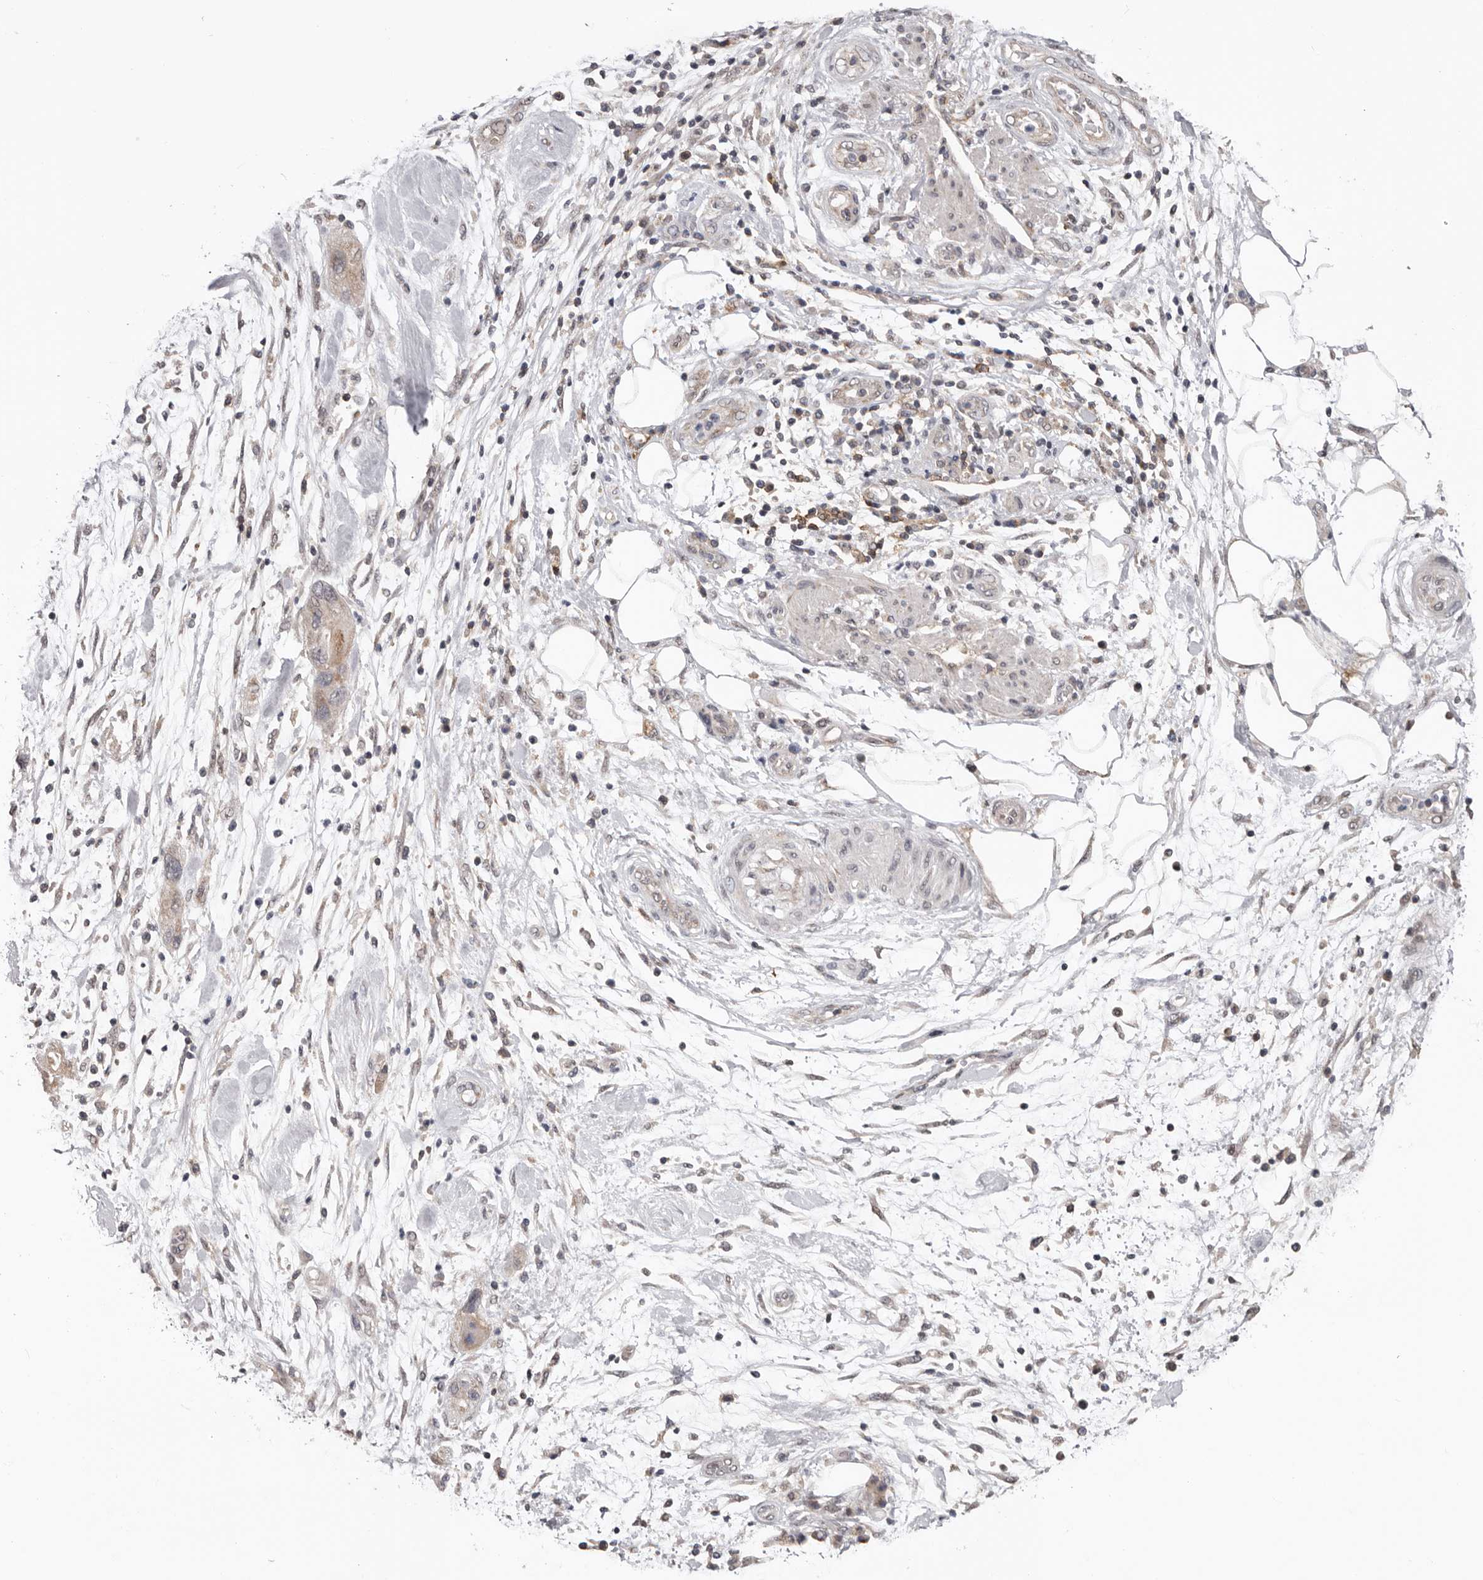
{"staining": {"intensity": "weak", "quantity": "25%-75%", "location": "cytoplasmic/membranous"}, "tissue": "pancreatic cancer", "cell_type": "Tumor cells", "image_type": "cancer", "snomed": [{"axis": "morphology", "description": "Normal tissue, NOS"}, {"axis": "morphology", "description": "Adenocarcinoma, NOS"}, {"axis": "topography", "description": "Pancreas"}], "caption": "Approximately 25%-75% of tumor cells in human pancreatic cancer (adenocarcinoma) exhibit weak cytoplasmic/membranous protein expression as visualized by brown immunohistochemical staining.", "gene": "MOGAT2", "patient": {"sex": "female", "age": 71}}